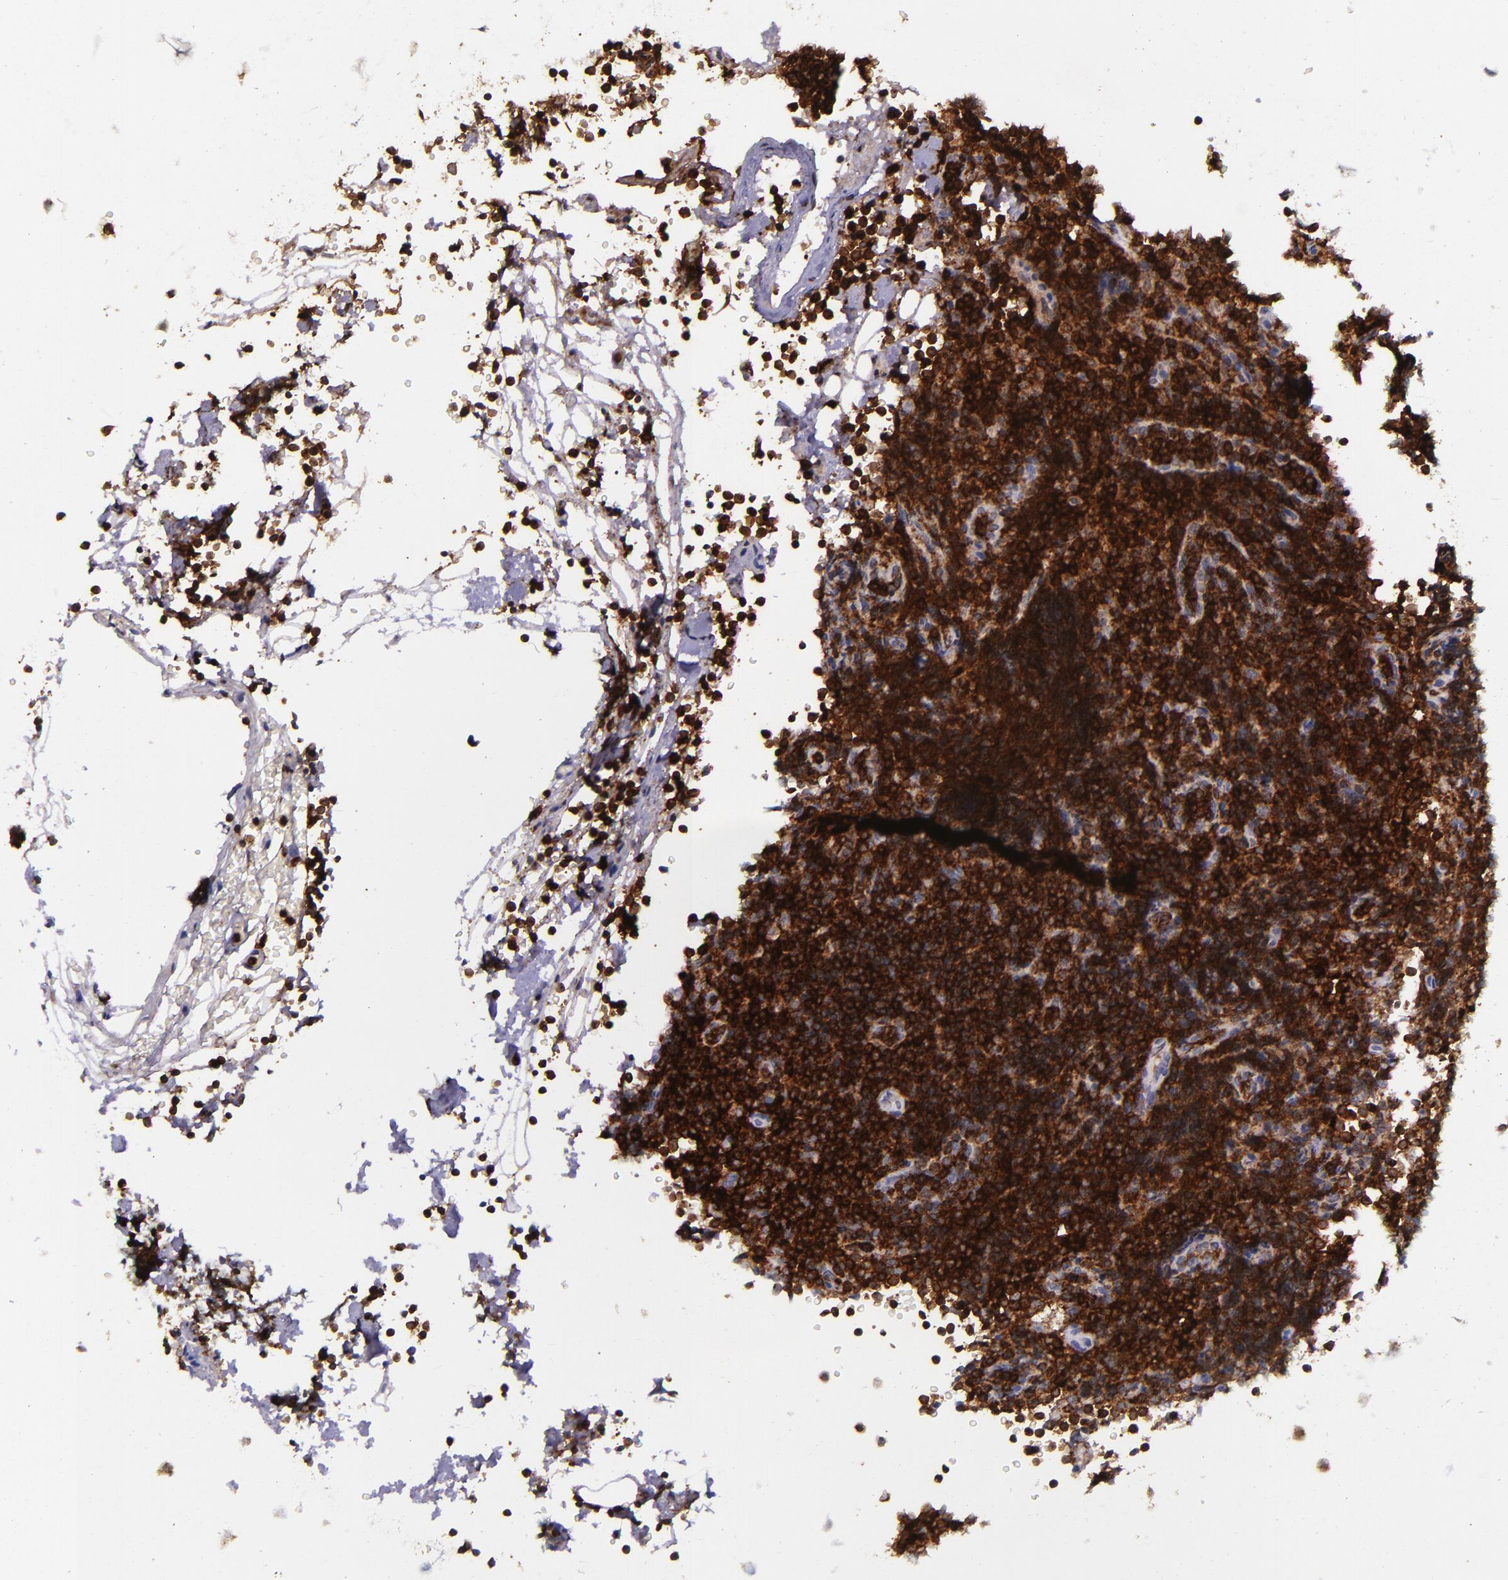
{"staining": {"intensity": "strong", "quantity": ">75%", "location": "cytoplasmic/membranous"}, "tissue": "lymphoma", "cell_type": "Tumor cells", "image_type": "cancer", "snomed": [{"axis": "morphology", "description": "Malignant lymphoma, non-Hodgkin's type, High grade"}, {"axis": "topography", "description": "Lymph node"}], "caption": "IHC (DAB) staining of human malignant lymphoma, non-Hodgkin's type (high-grade) demonstrates strong cytoplasmic/membranous protein staining in about >75% of tumor cells. (Stains: DAB (3,3'-diaminobenzidine) in brown, nuclei in blue, Microscopy: brightfield microscopy at high magnification).", "gene": "SELL", "patient": {"sex": "female", "age": 58}}